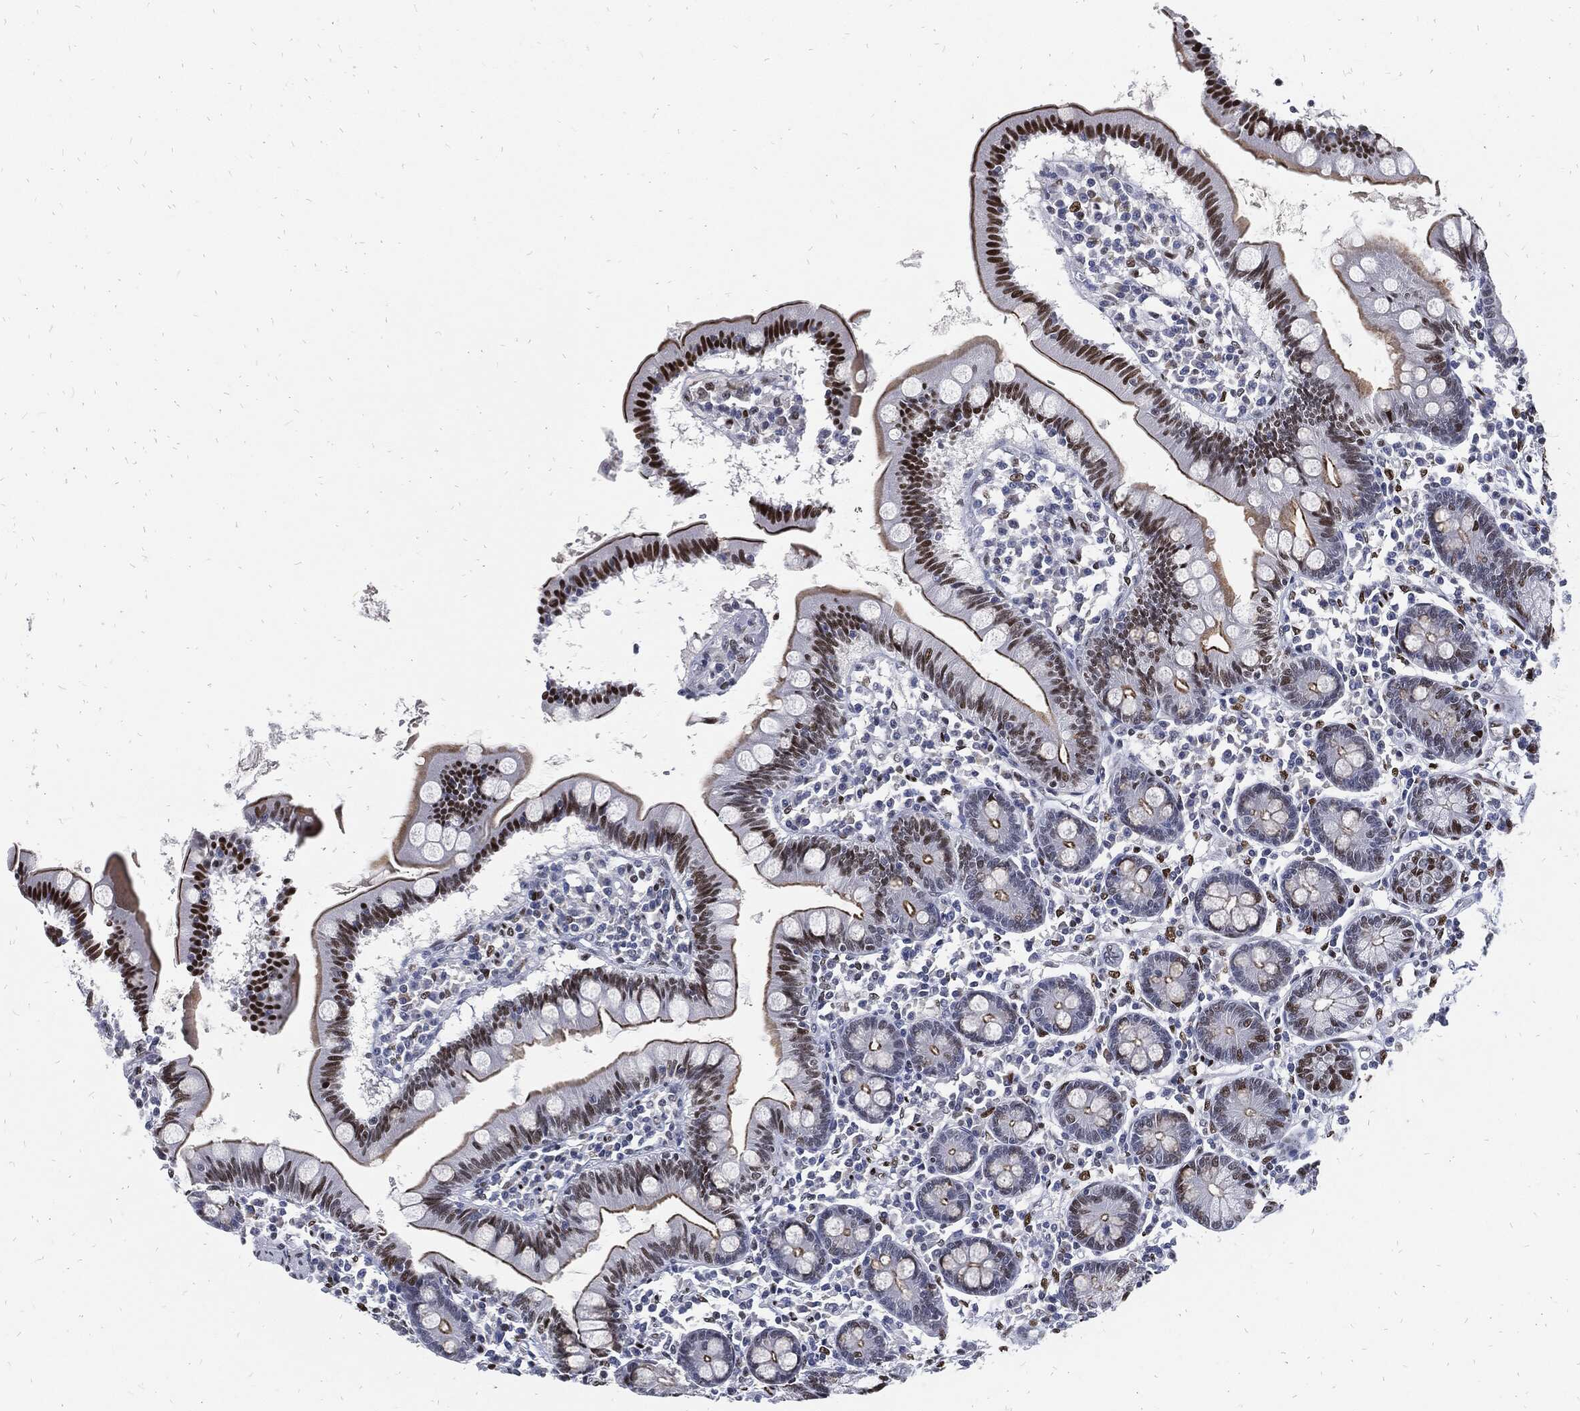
{"staining": {"intensity": "strong", "quantity": "25%-75%", "location": "cytoplasmic/membranous,nuclear"}, "tissue": "small intestine", "cell_type": "Glandular cells", "image_type": "normal", "snomed": [{"axis": "morphology", "description": "Normal tissue, NOS"}, {"axis": "topography", "description": "Small intestine"}], "caption": "The micrograph shows immunohistochemical staining of unremarkable small intestine. There is strong cytoplasmic/membranous,nuclear staining is identified in approximately 25%-75% of glandular cells. (brown staining indicates protein expression, while blue staining denotes nuclei).", "gene": "JUN", "patient": {"sex": "male", "age": 88}}